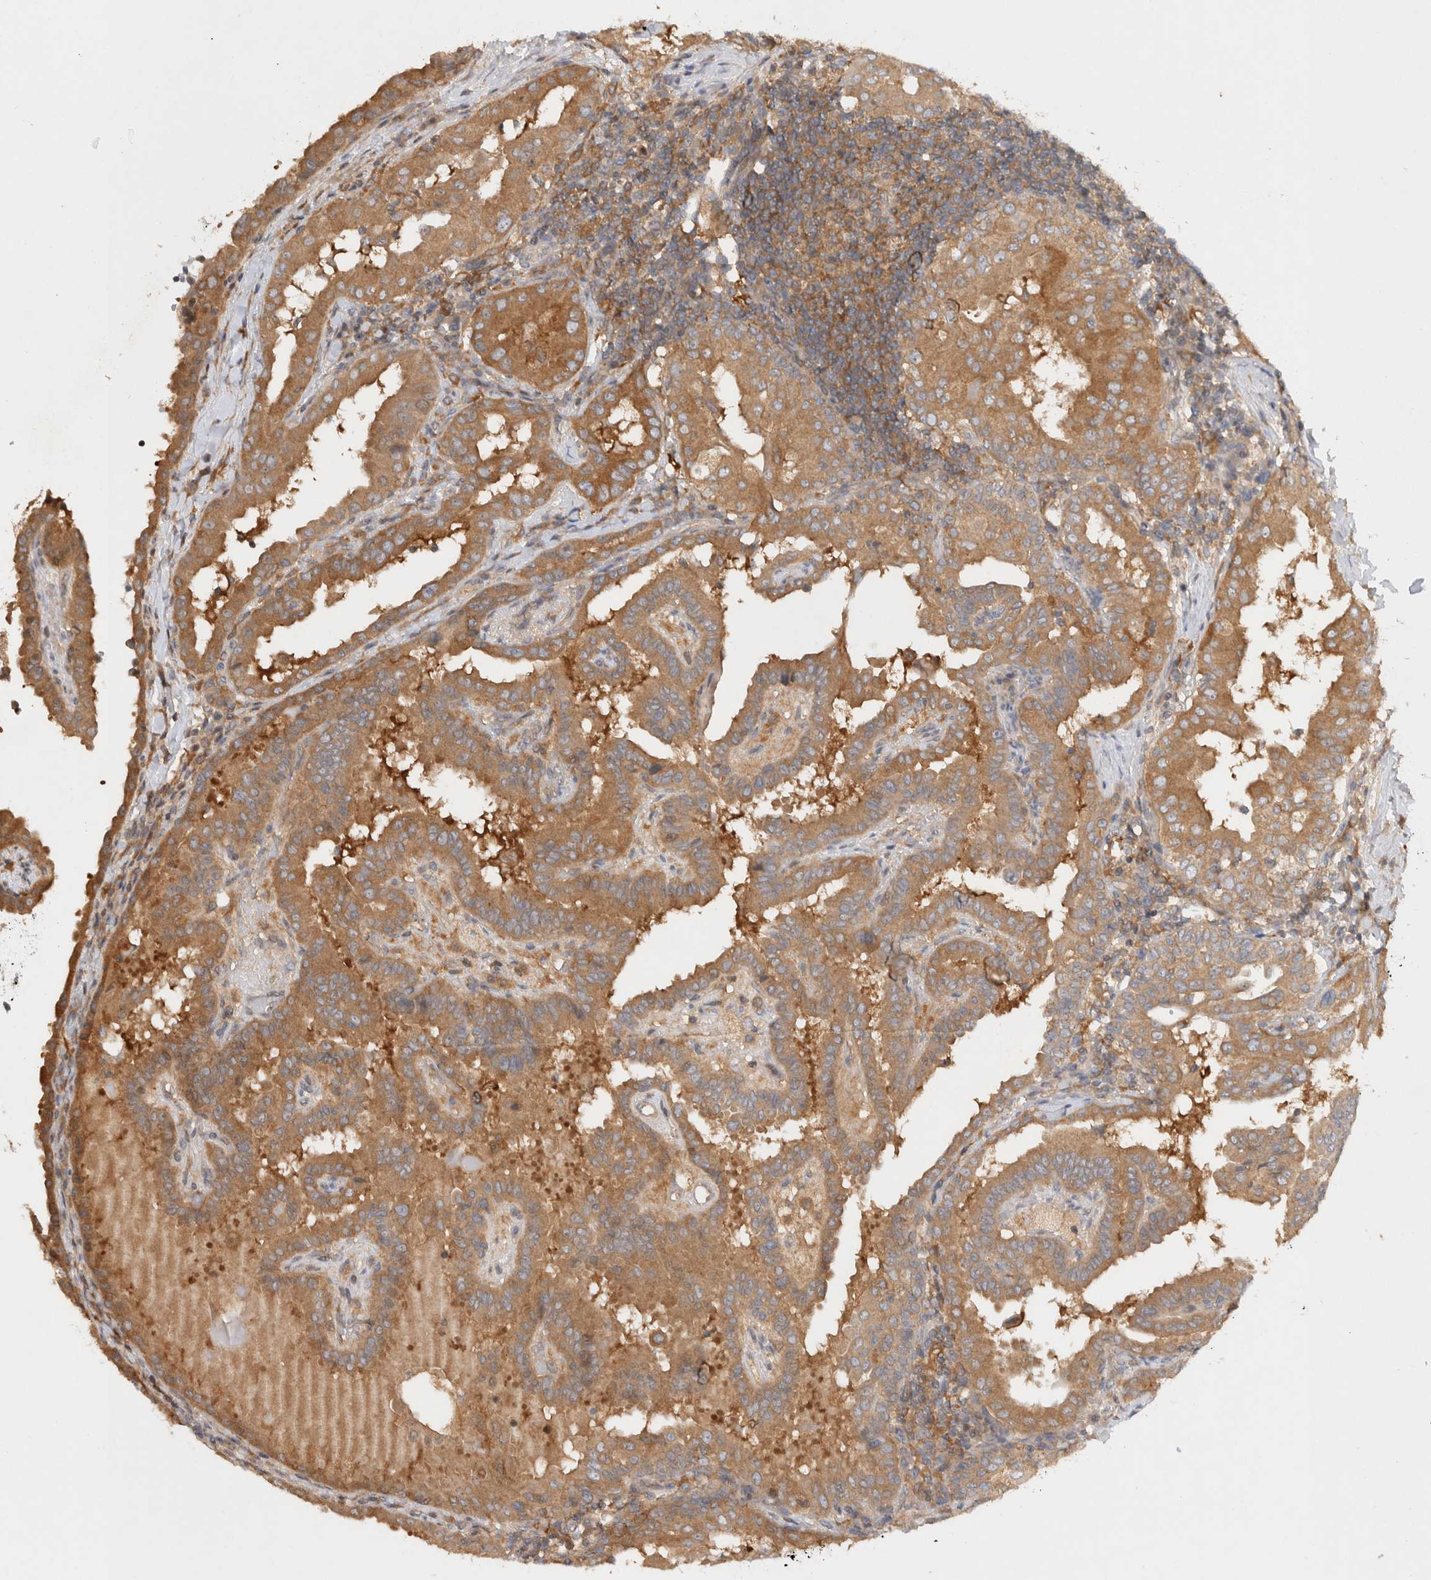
{"staining": {"intensity": "moderate", "quantity": ">75%", "location": "cytoplasmic/membranous"}, "tissue": "thyroid cancer", "cell_type": "Tumor cells", "image_type": "cancer", "snomed": [{"axis": "morphology", "description": "Papillary adenocarcinoma, NOS"}, {"axis": "topography", "description": "Thyroid gland"}], "caption": "IHC histopathology image of thyroid cancer stained for a protein (brown), which demonstrates medium levels of moderate cytoplasmic/membranous staining in about >75% of tumor cells.", "gene": "HTT", "patient": {"sex": "male", "age": 33}}